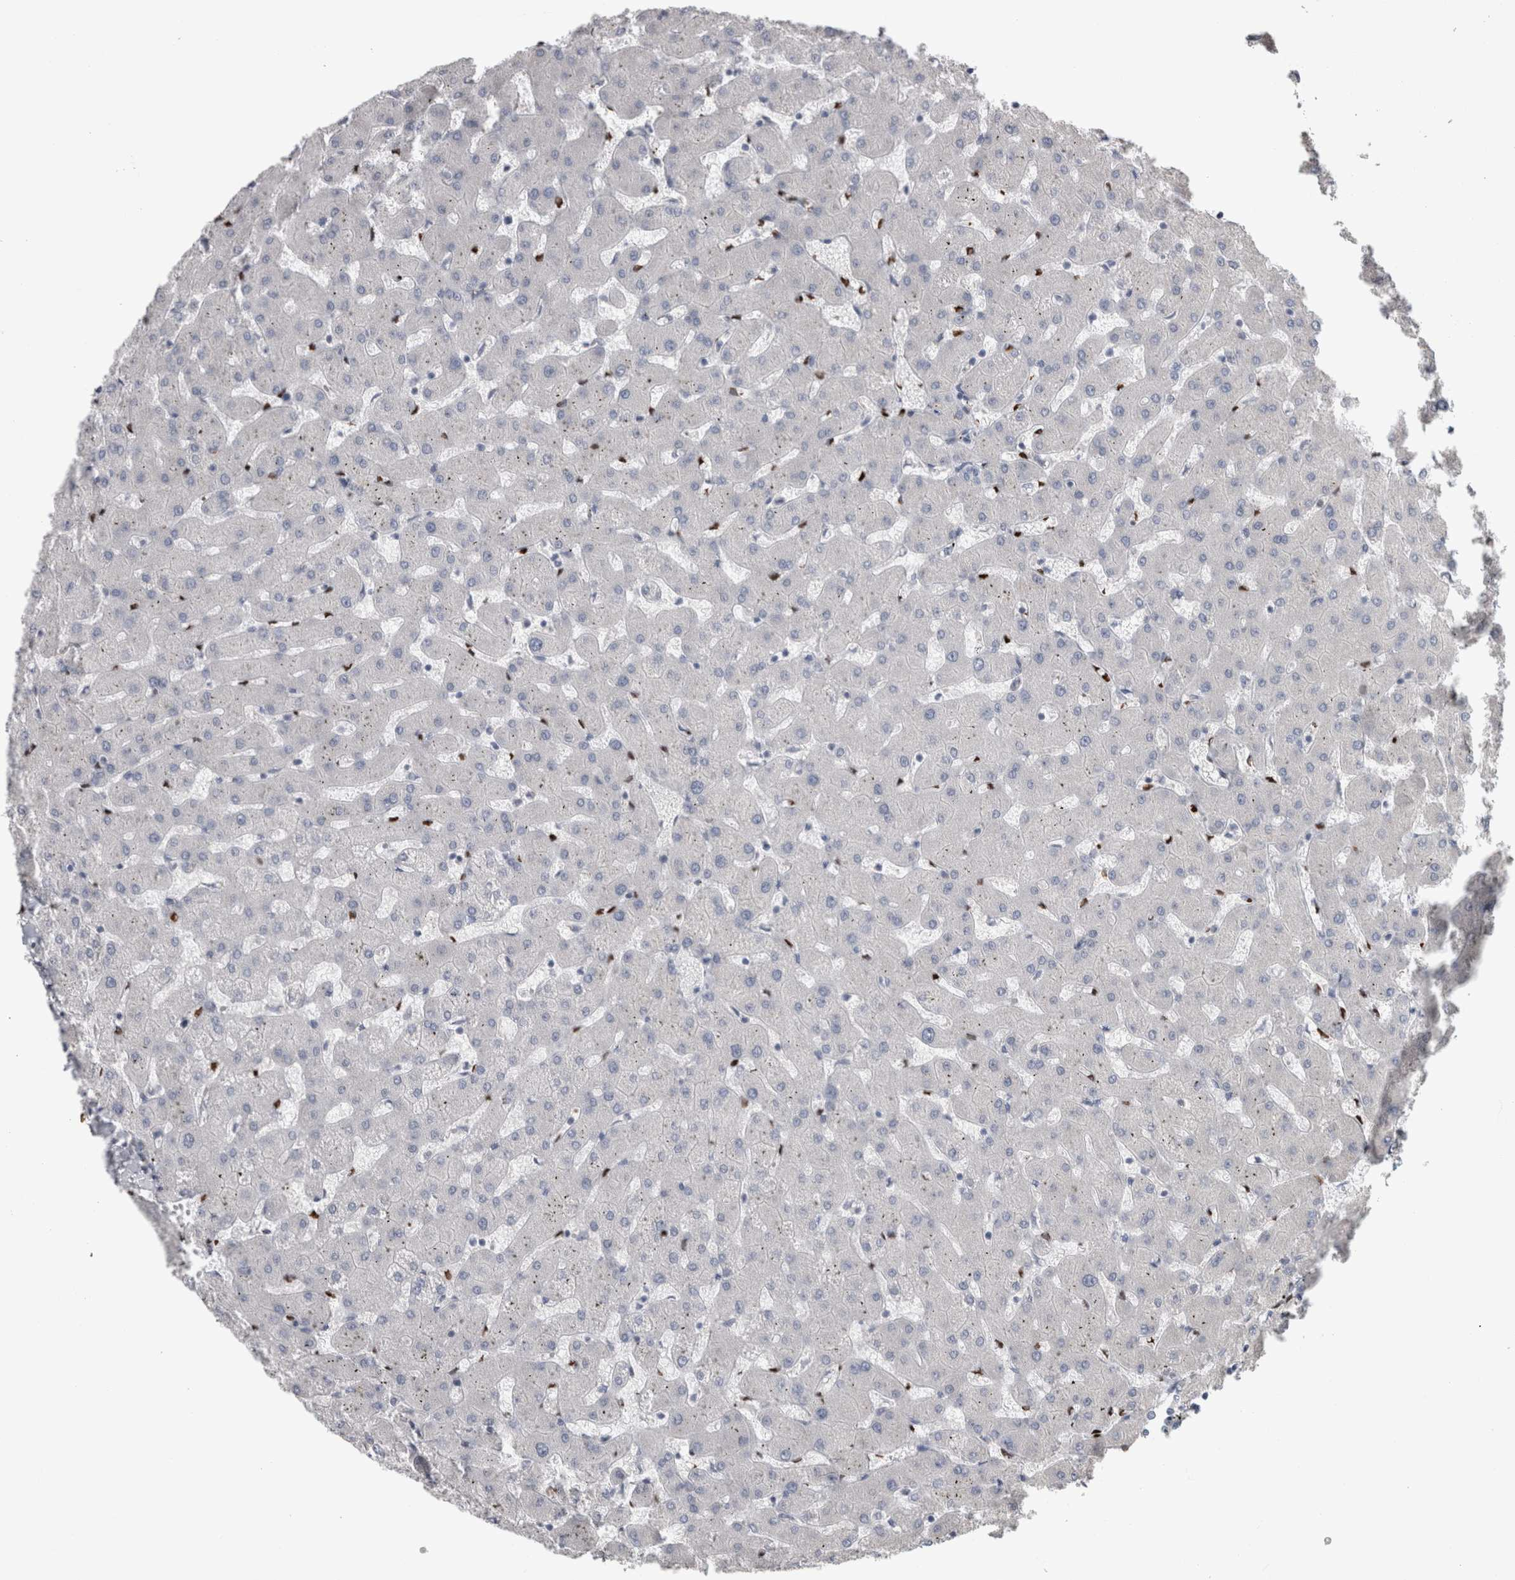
{"staining": {"intensity": "negative", "quantity": "none", "location": "none"}, "tissue": "liver", "cell_type": "Cholangiocytes", "image_type": "normal", "snomed": [{"axis": "morphology", "description": "Normal tissue, NOS"}, {"axis": "topography", "description": "Liver"}], "caption": "Immunohistochemistry photomicrograph of normal liver: liver stained with DAB (3,3'-diaminobenzidine) reveals no significant protein expression in cholangiocytes. (DAB IHC with hematoxylin counter stain).", "gene": "IL33", "patient": {"sex": "female", "age": 63}}